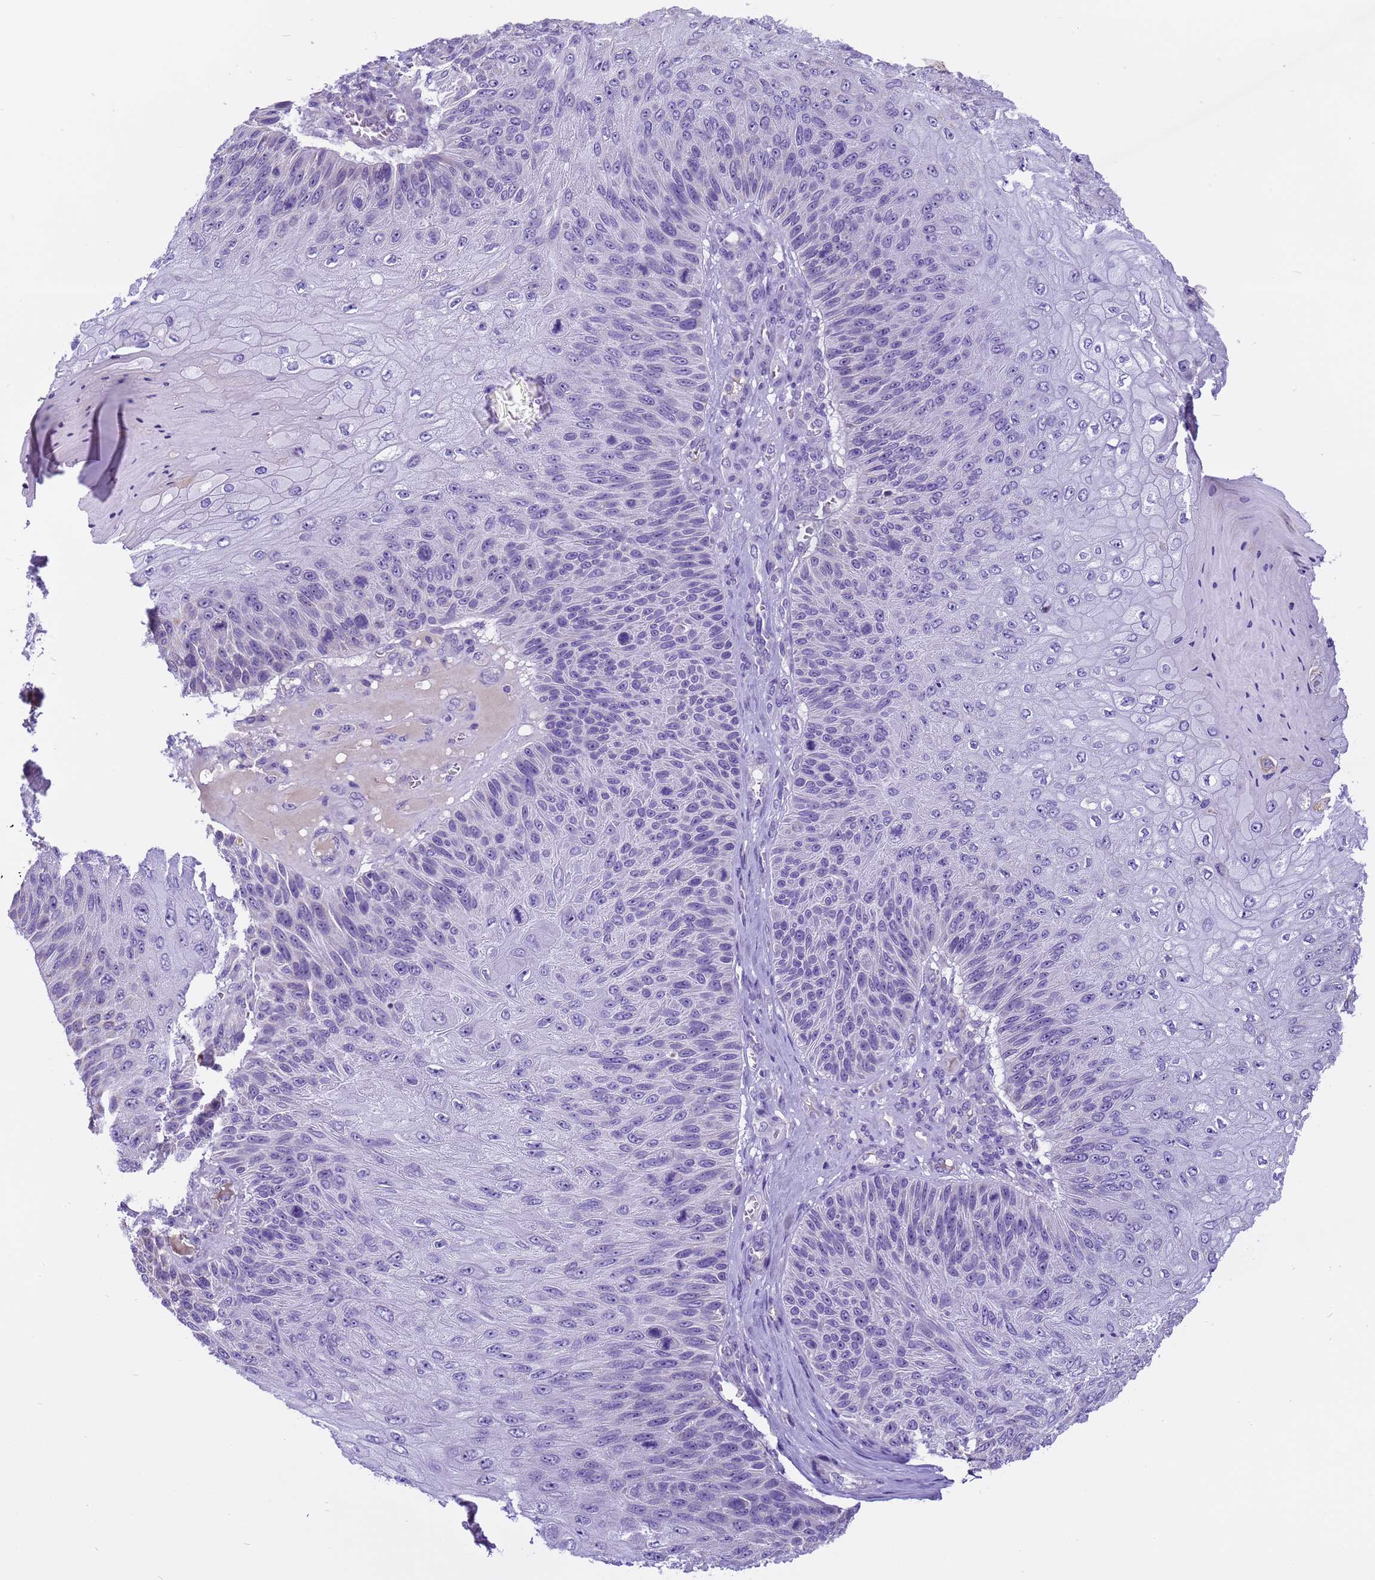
{"staining": {"intensity": "negative", "quantity": "none", "location": "none"}, "tissue": "skin cancer", "cell_type": "Tumor cells", "image_type": "cancer", "snomed": [{"axis": "morphology", "description": "Squamous cell carcinoma, NOS"}, {"axis": "topography", "description": "Skin"}], "caption": "Tumor cells show no significant protein expression in skin squamous cell carcinoma. Brightfield microscopy of immunohistochemistry stained with DAB (3,3'-diaminobenzidine) (brown) and hematoxylin (blue), captured at high magnification.", "gene": "PIEZO2", "patient": {"sex": "female", "age": 88}}